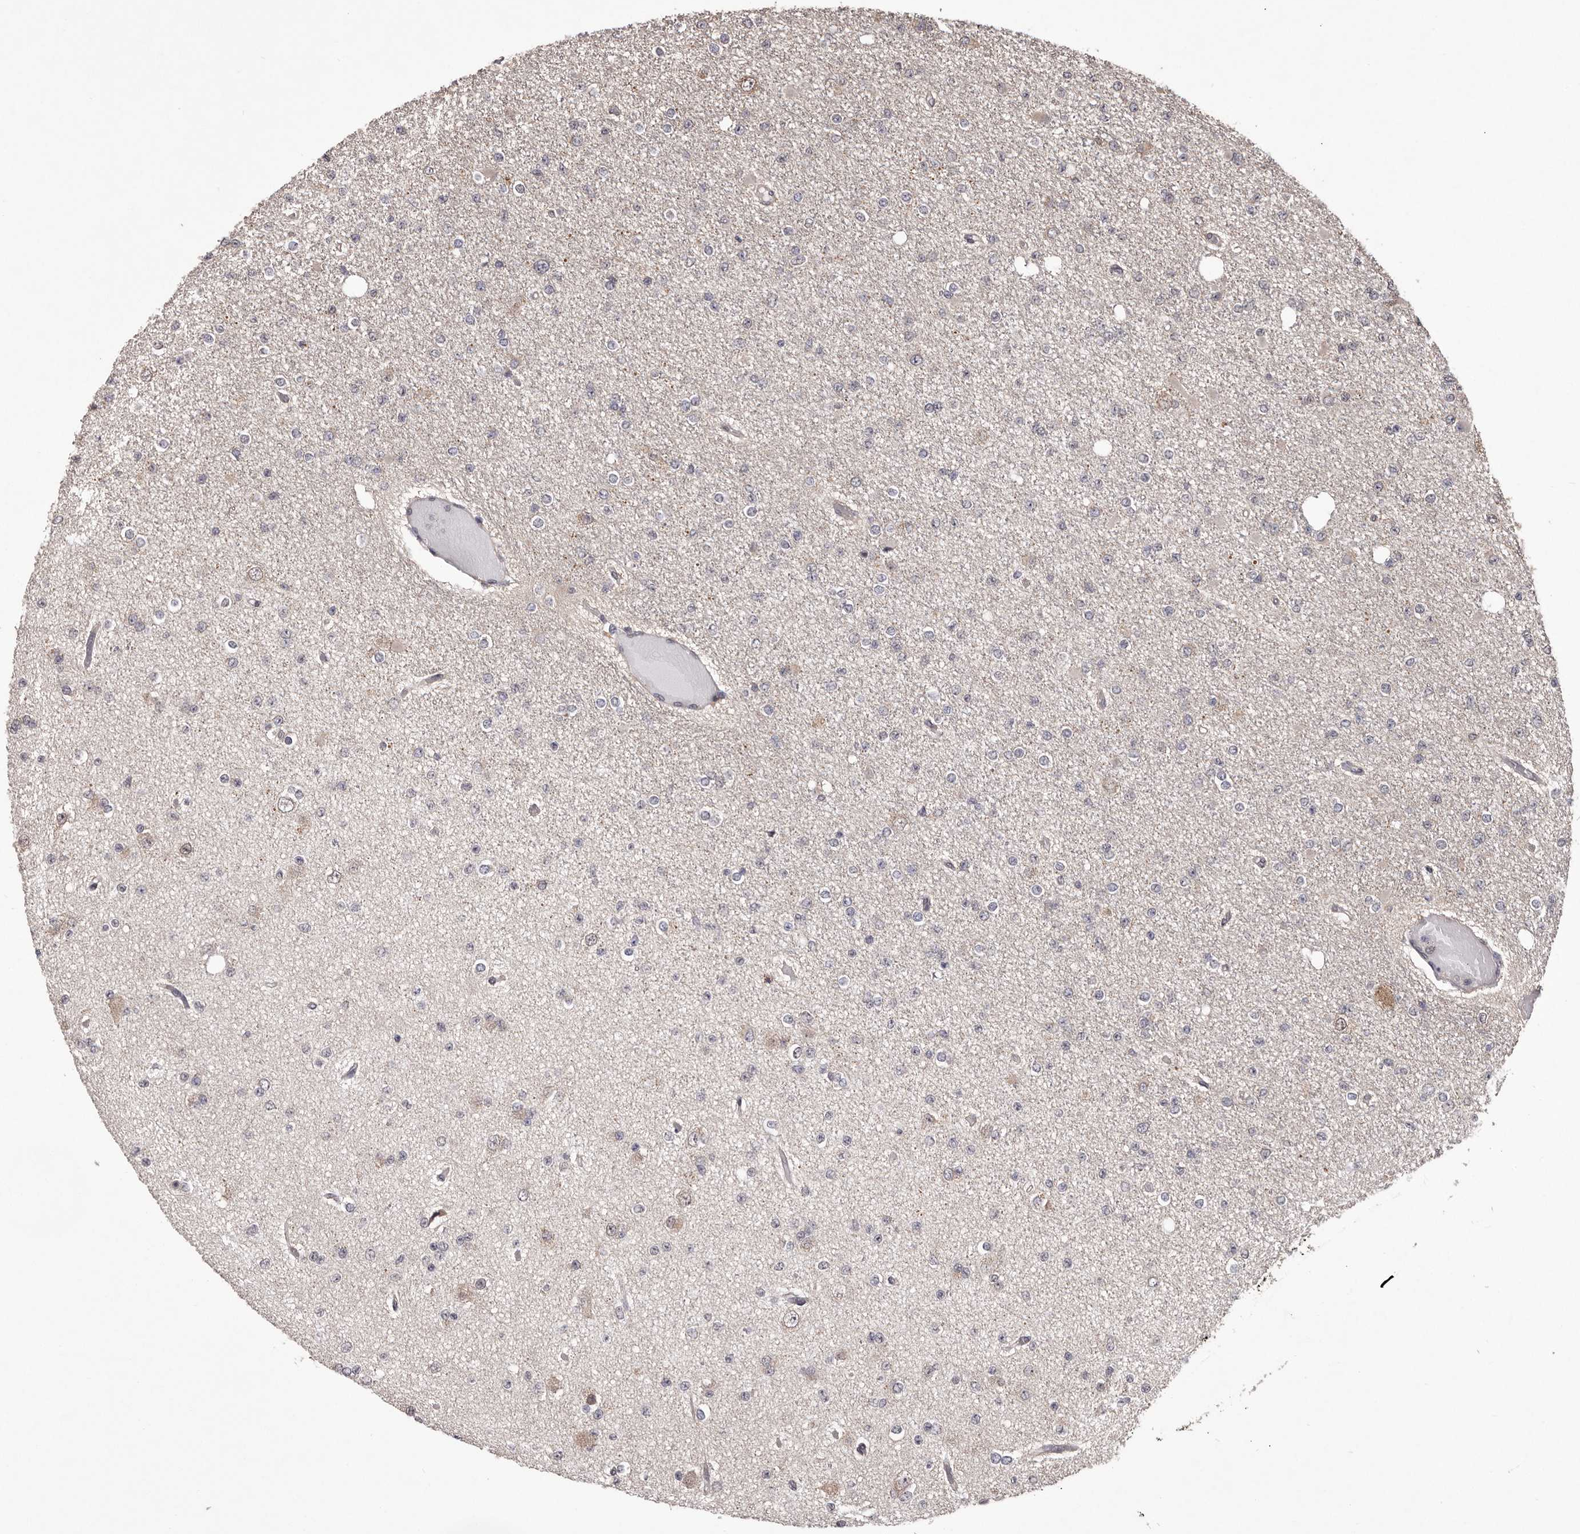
{"staining": {"intensity": "negative", "quantity": "none", "location": "none"}, "tissue": "glioma", "cell_type": "Tumor cells", "image_type": "cancer", "snomed": [{"axis": "morphology", "description": "Glioma, malignant, Low grade"}, {"axis": "topography", "description": "Brain"}], "caption": "IHC of human glioma exhibits no positivity in tumor cells.", "gene": "CELF3", "patient": {"sex": "female", "age": 22}}